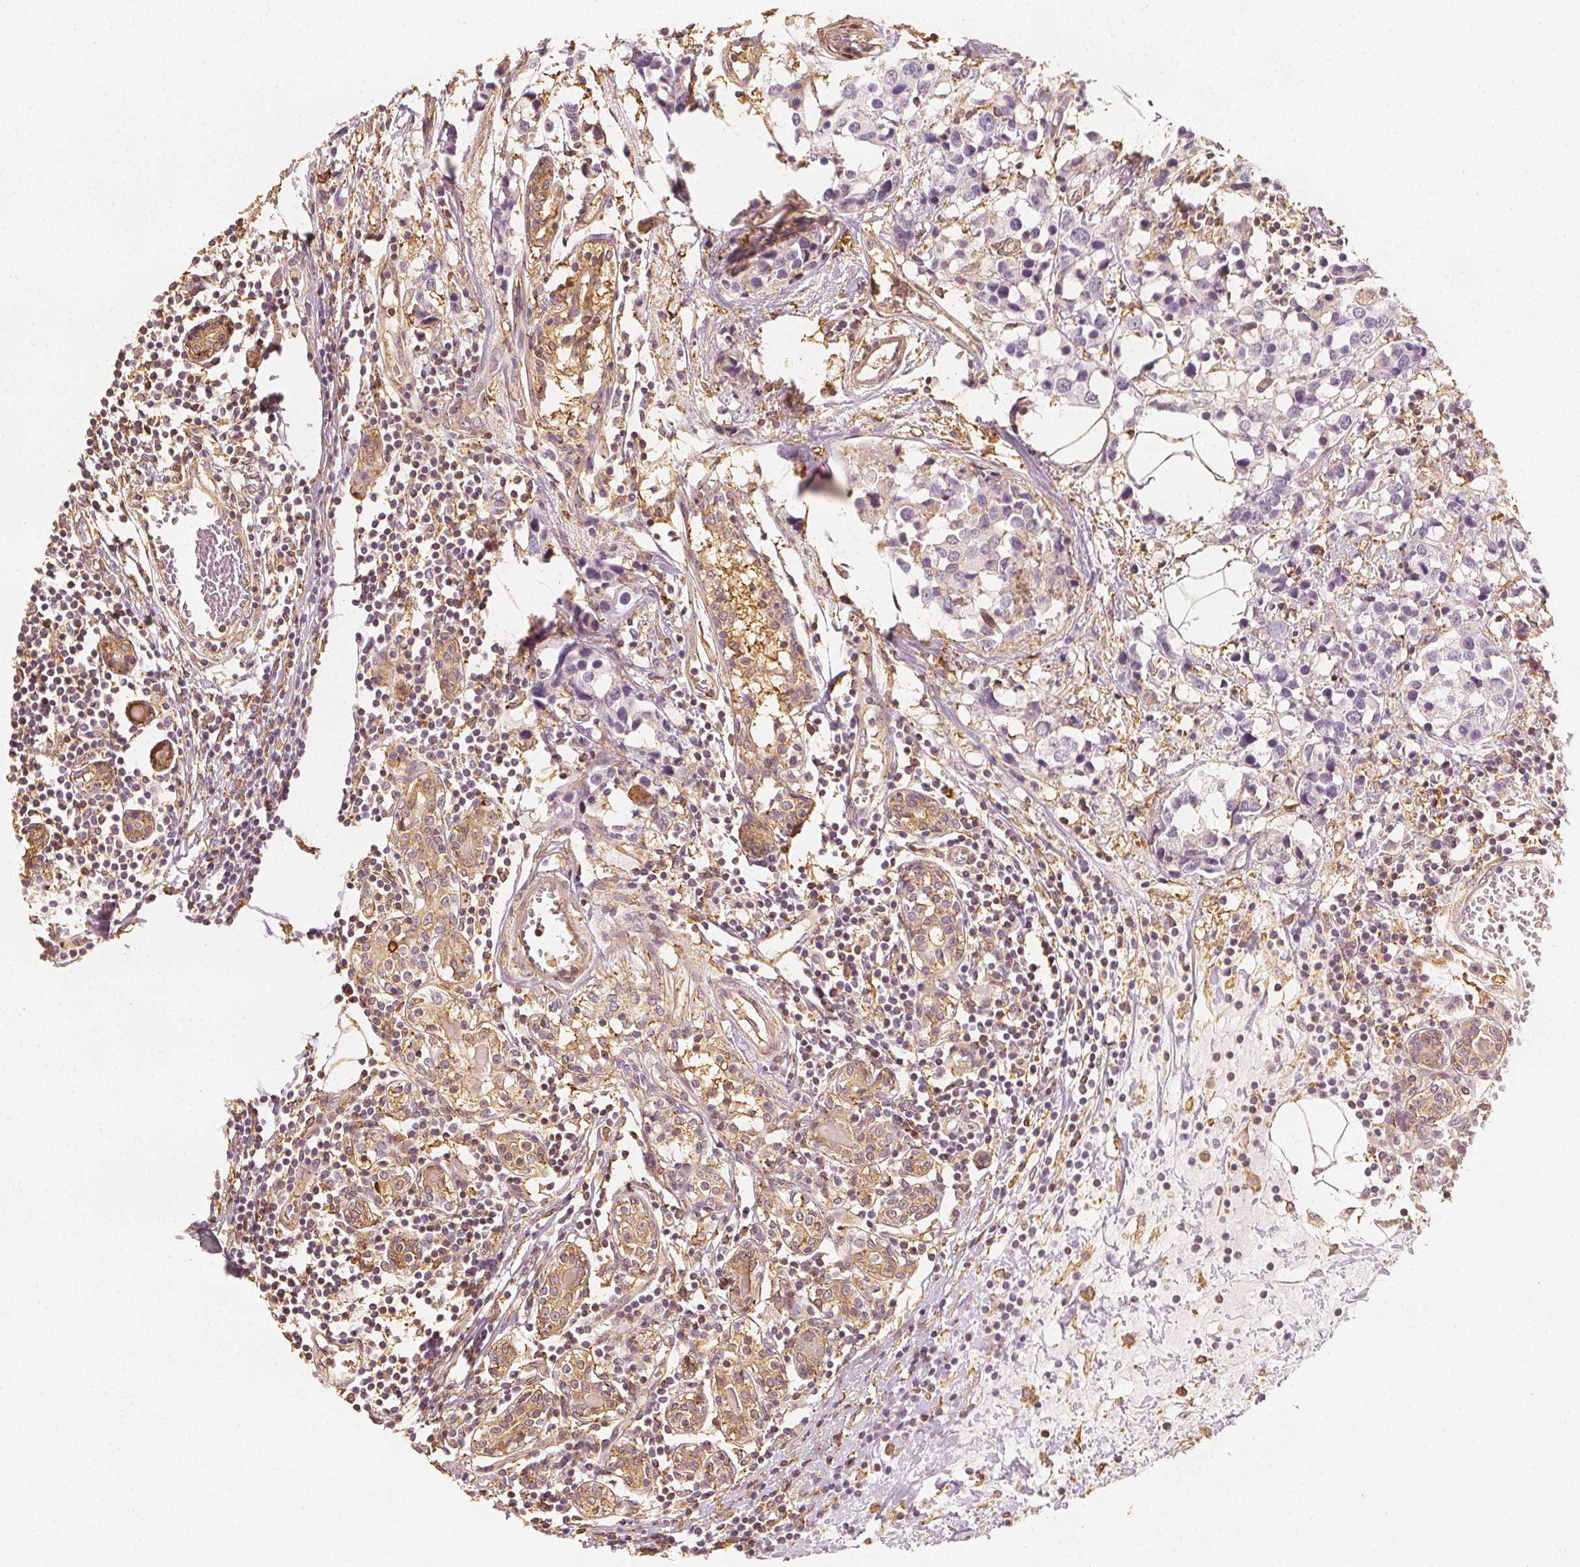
{"staining": {"intensity": "negative", "quantity": "none", "location": "none"}, "tissue": "breast cancer", "cell_type": "Tumor cells", "image_type": "cancer", "snomed": [{"axis": "morphology", "description": "Lobular carcinoma"}, {"axis": "topography", "description": "Breast"}], "caption": "Breast lobular carcinoma was stained to show a protein in brown. There is no significant positivity in tumor cells.", "gene": "ARHGAP26", "patient": {"sex": "female", "age": 59}}